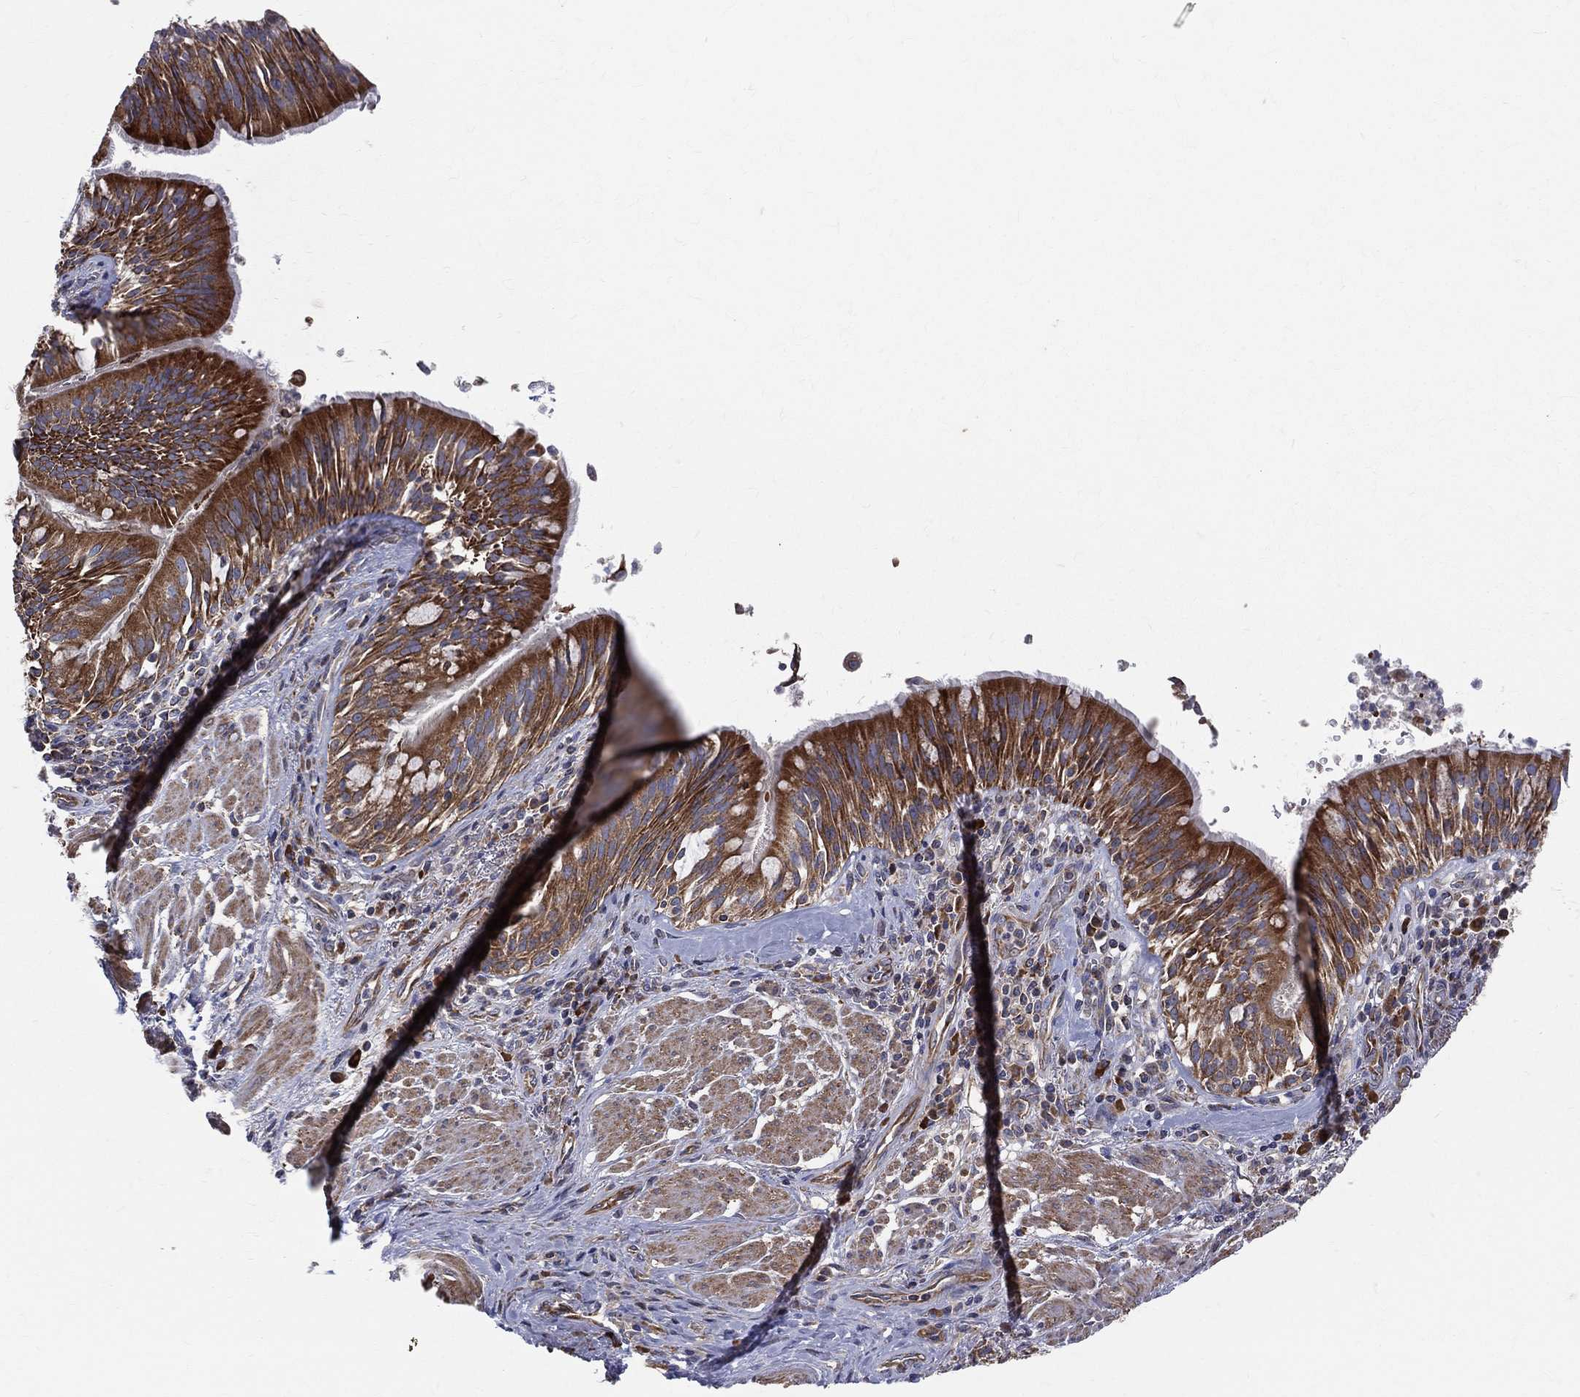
{"staining": {"intensity": "strong", "quantity": ">75%", "location": "cytoplasmic/membranous"}, "tissue": "bronchus", "cell_type": "Respiratory epithelial cells", "image_type": "normal", "snomed": [{"axis": "morphology", "description": "Normal tissue, NOS"}, {"axis": "morphology", "description": "Squamous cell carcinoma, NOS"}, {"axis": "topography", "description": "Bronchus"}, {"axis": "topography", "description": "Lung"}], "caption": "Immunohistochemical staining of normal human bronchus shows high levels of strong cytoplasmic/membranous expression in approximately >75% of respiratory epithelial cells.", "gene": "MIX23", "patient": {"sex": "male", "age": 64}}